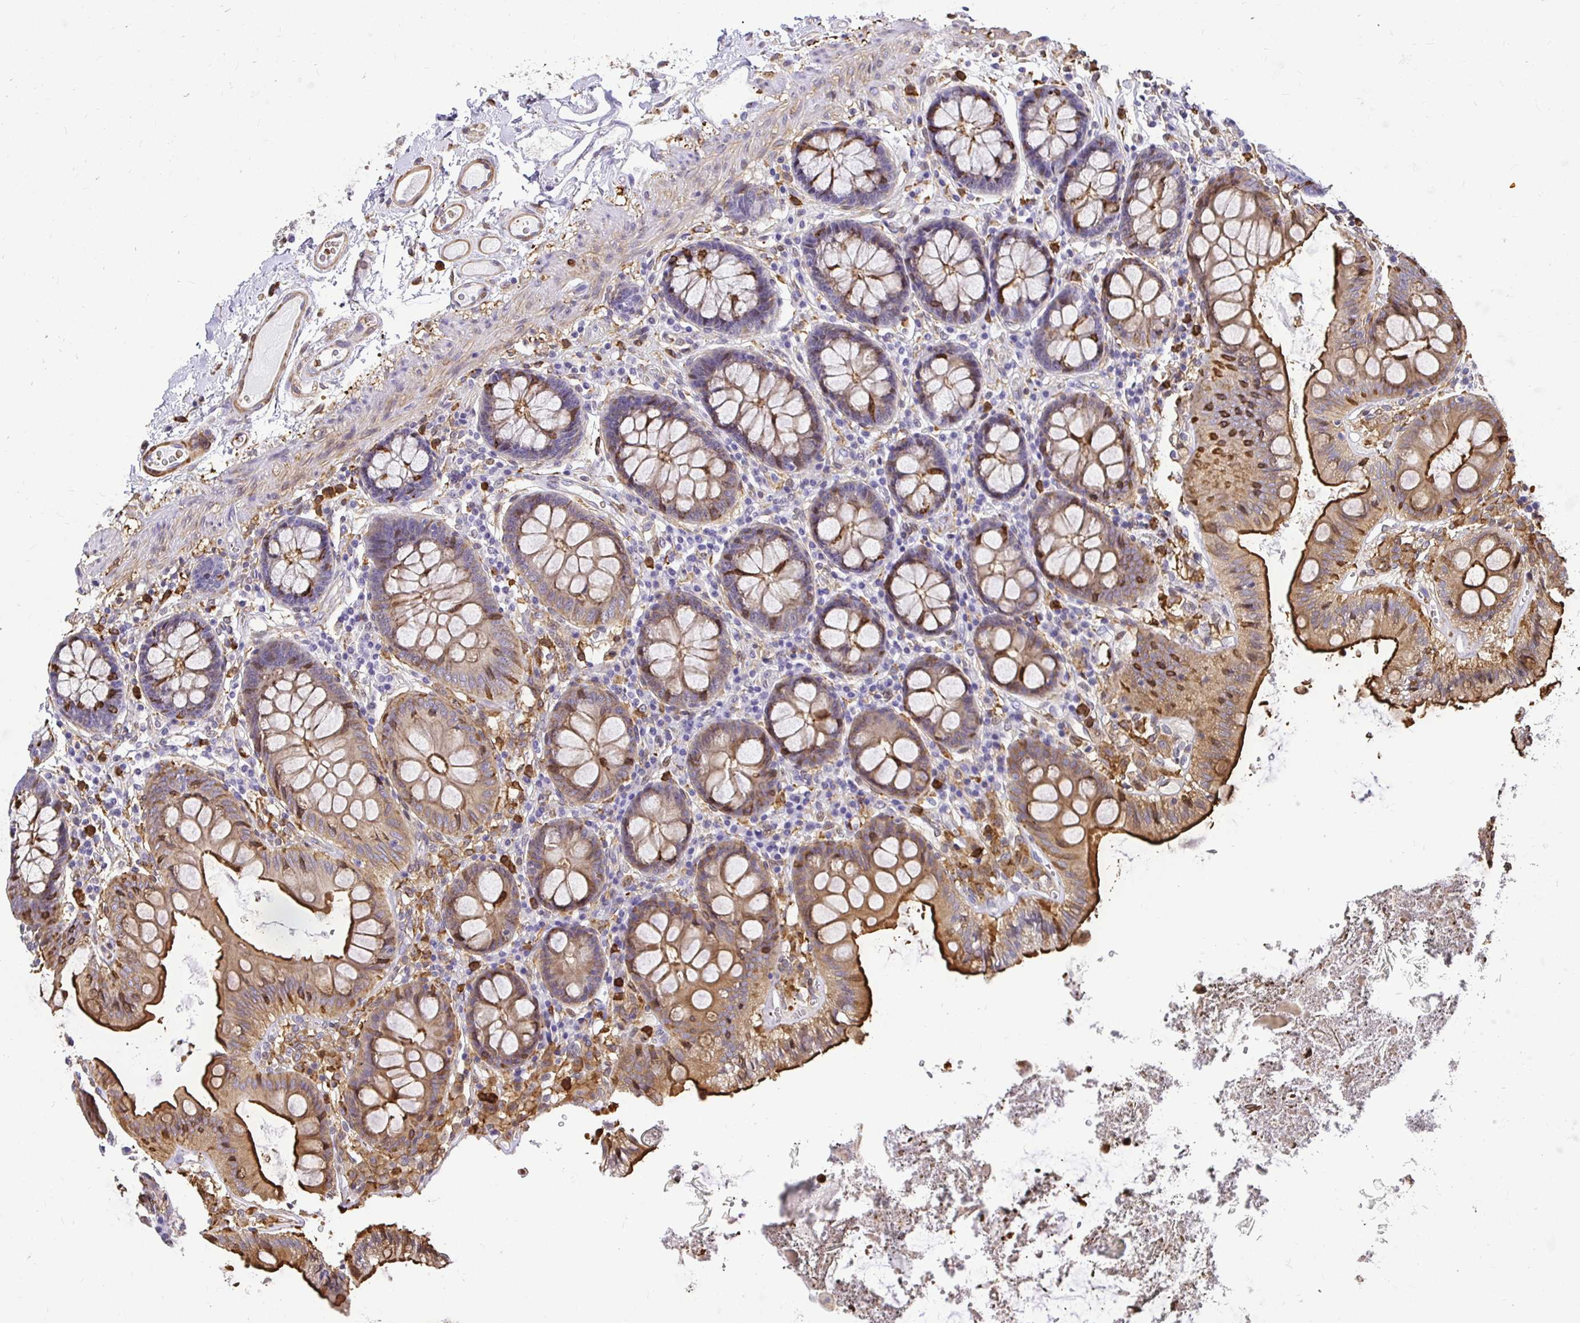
{"staining": {"intensity": "moderate", "quantity": "25%-75%", "location": "cytoplasmic/membranous"}, "tissue": "colon", "cell_type": "Endothelial cells", "image_type": "normal", "snomed": [{"axis": "morphology", "description": "Normal tissue, NOS"}, {"axis": "topography", "description": "Colon"}], "caption": "Immunohistochemical staining of normal colon reveals moderate cytoplasmic/membranous protein positivity in about 25%-75% of endothelial cells. The protein is shown in brown color, while the nuclei are stained blue.", "gene": "GSN", "patient": {"sex": "male", "age": 84}}